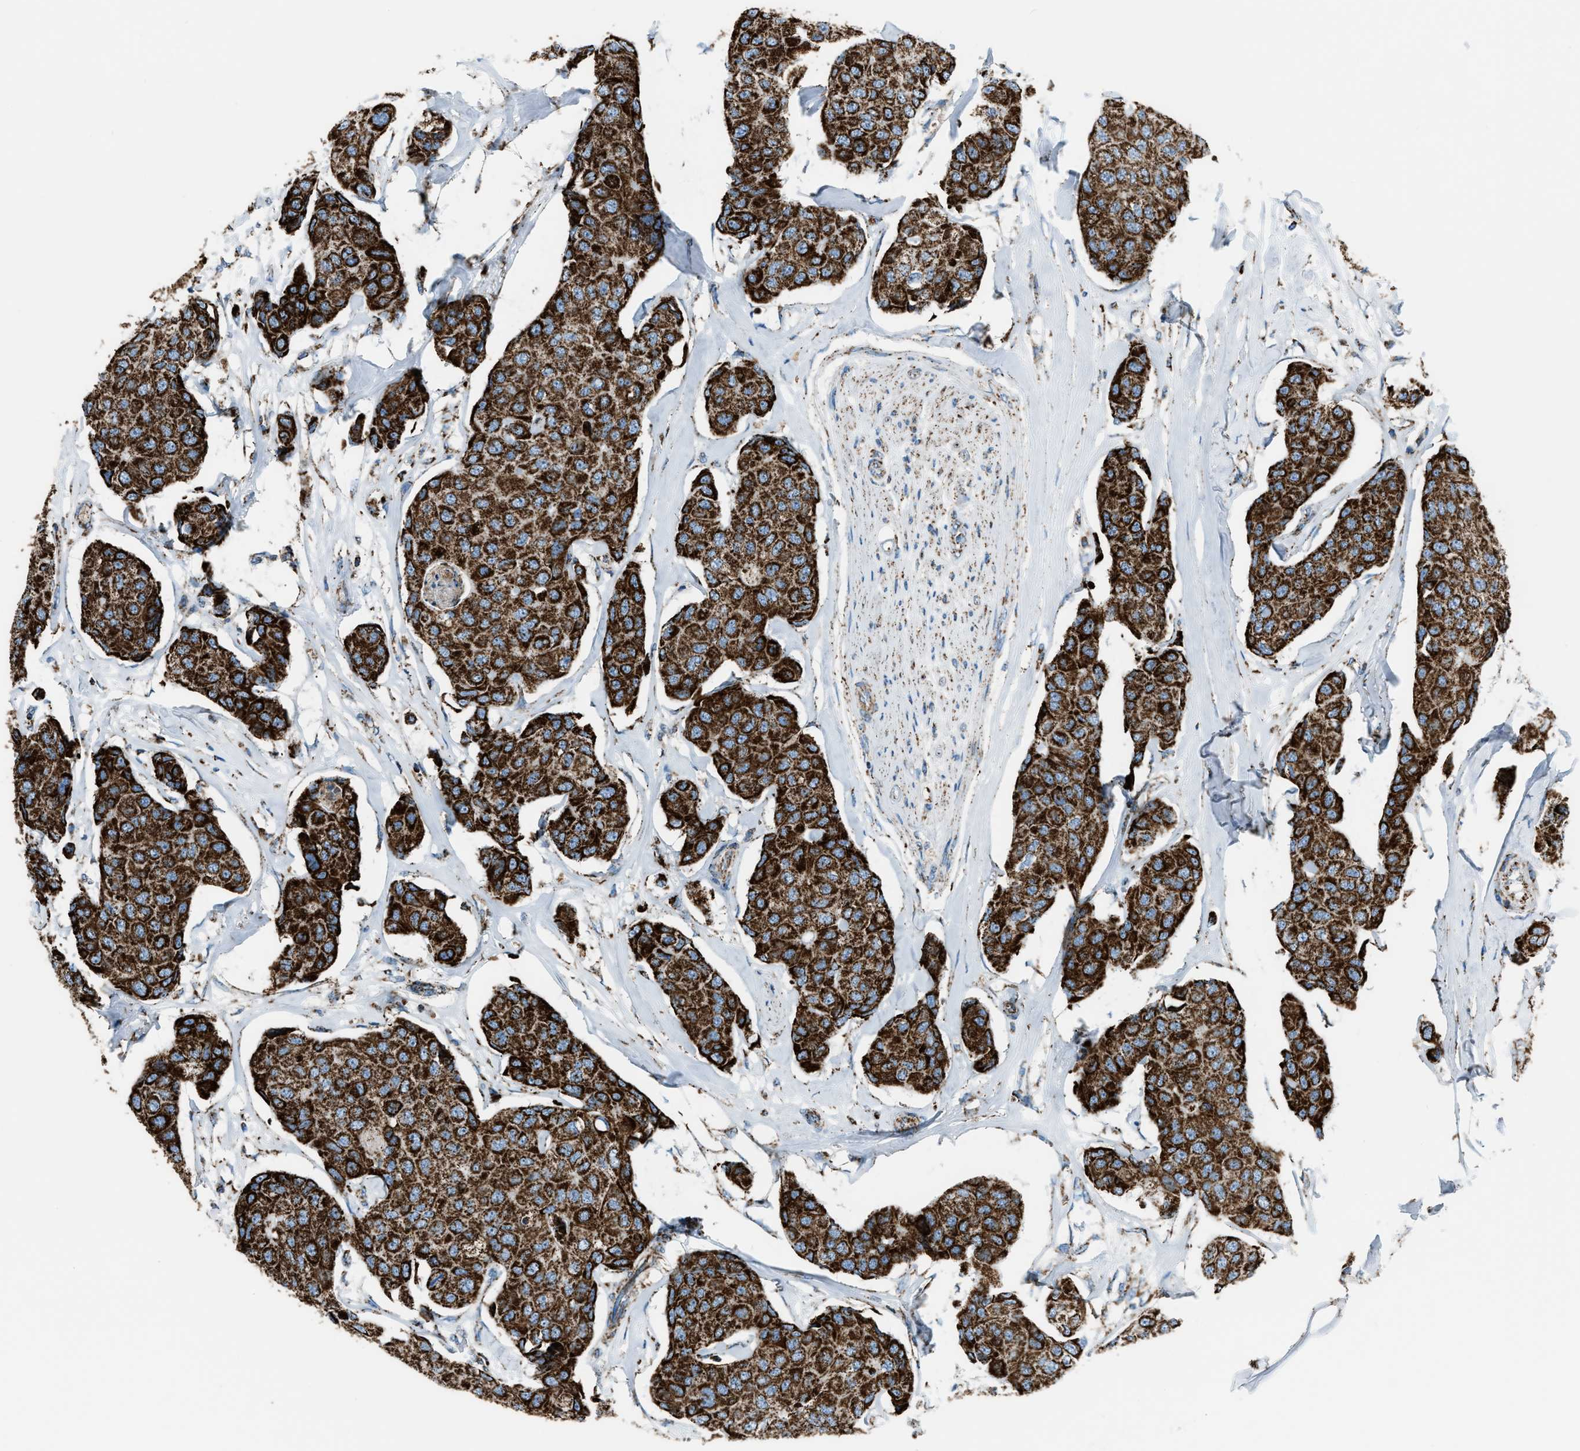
{"staining": {"intensity": "strong", "quantity": ">75%", "location": "cytoplasmic/membranous"}, "tissue": "breast cancer", "cell_type": "Tumor cells", "image_type": "cancer", "snomed": [{"axis": "morphology", "description": "Duct carcinoma"}, {"axis": "topography", "description": "Breast"}], "caption": "IHC (DAB) staining of breast invasive ductal carcinoma reveals strong cytoplasmic/membranous protein staining in approximately >75% of tumor cells.", "gene": "MDH2", "patient": {"sex": "female", "age": 80}}